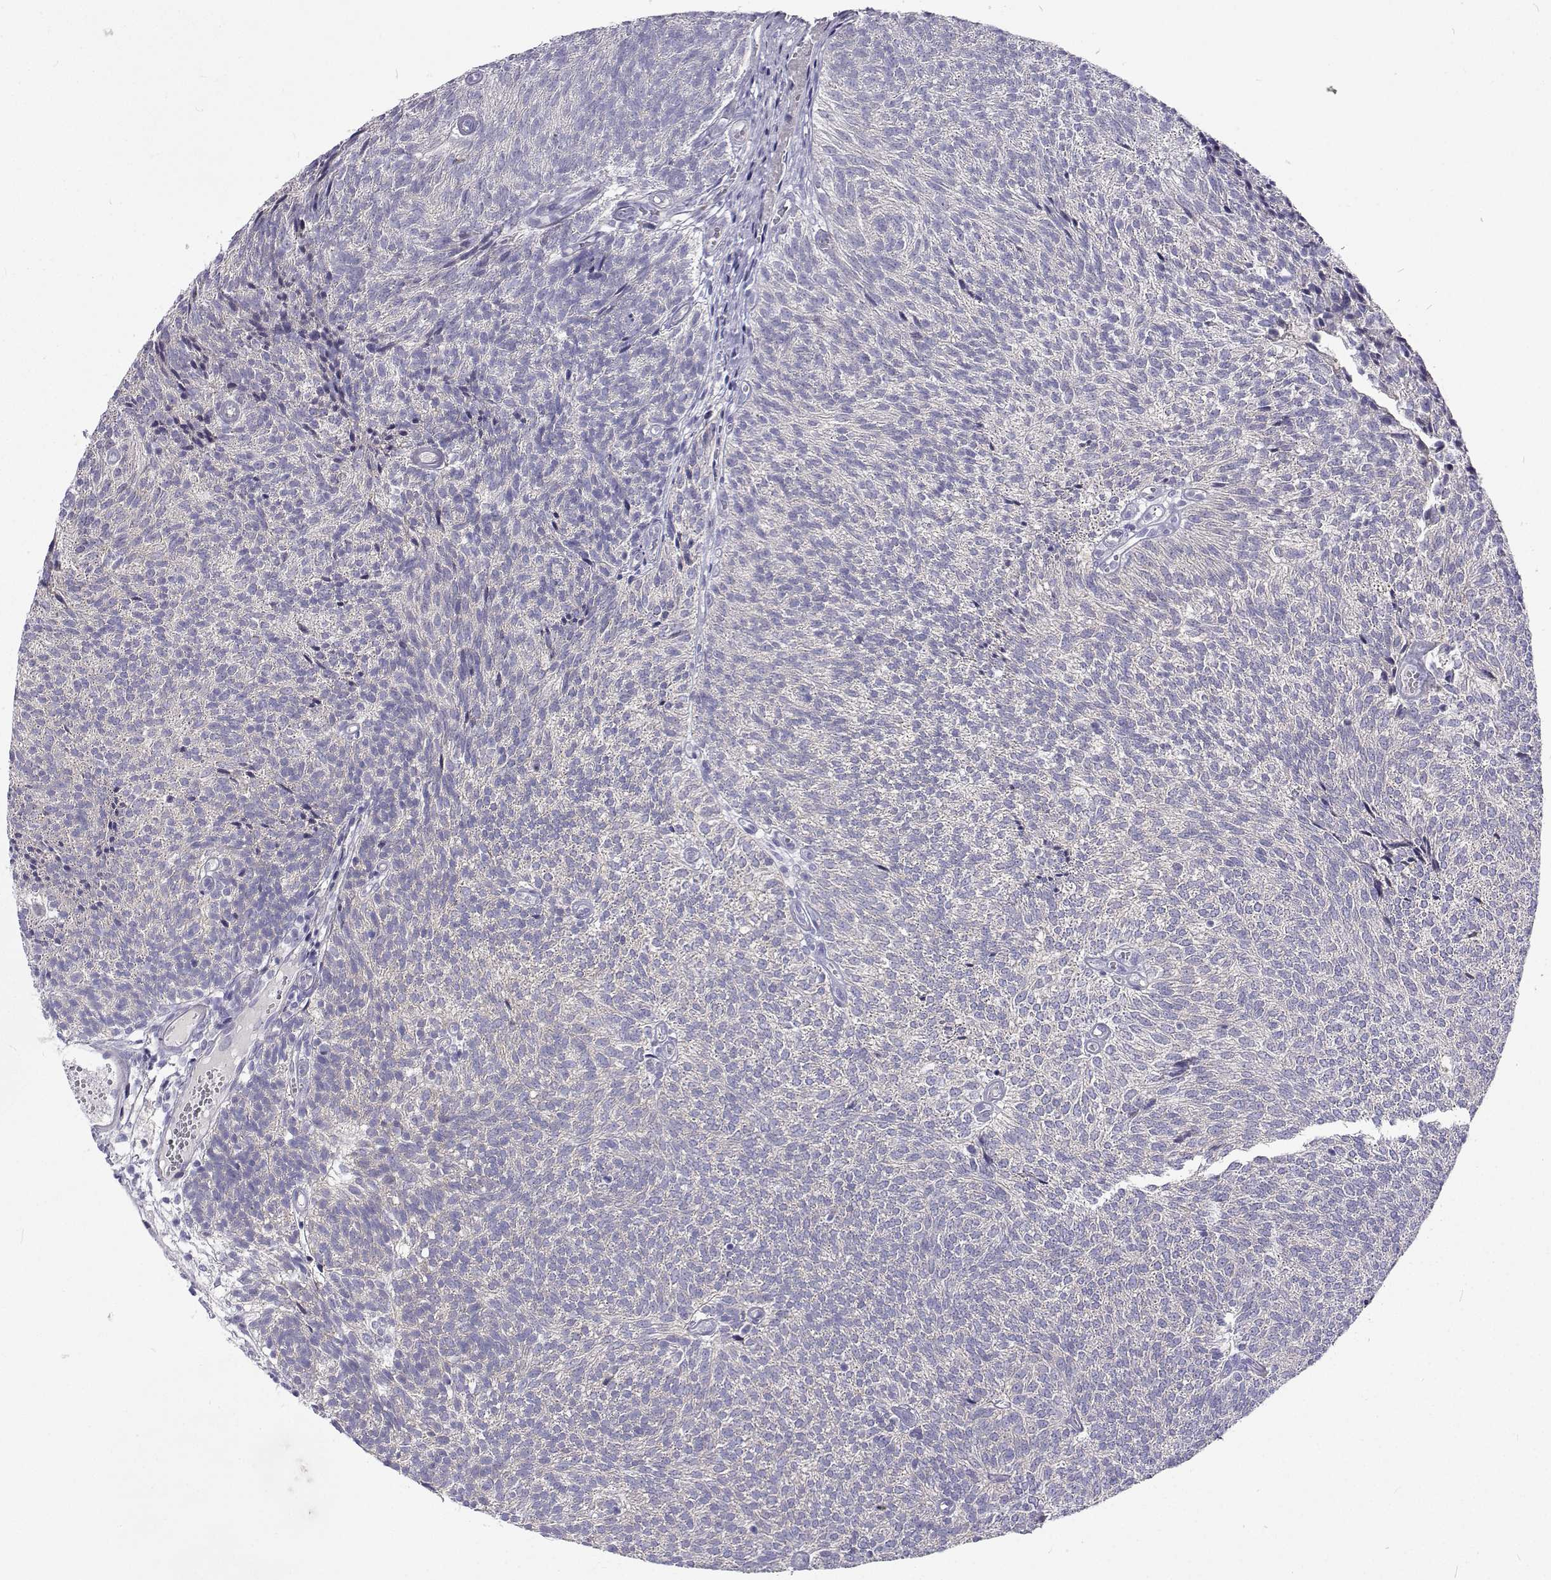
{"staining": {"intensity": "negative", "quantity": "none", "location": "none"}, "tissue": "urothelial cancer", "cell_type": "Tumor cells", "image_type": "cancer", "snomed": [{"axis": "morphology", "description": "Urothelial carcinoma, Low grade"}, {"axis": "topography", "description": "Urinary bladder"}], "caption": "DAB (3,3'-diaminobenzidine) immunohistochemical staining of urothelial carcinoma (low-grade) demonstrates no significant positivity in tumor cells. (Stains: DAB immunohistochemistry (IHC) with hematoxylin counter stain, Microscopy: brightfield microscopy at high magnification).", "gene": "LHFPL7", "patient": {"sex": "male", "age": 77}}